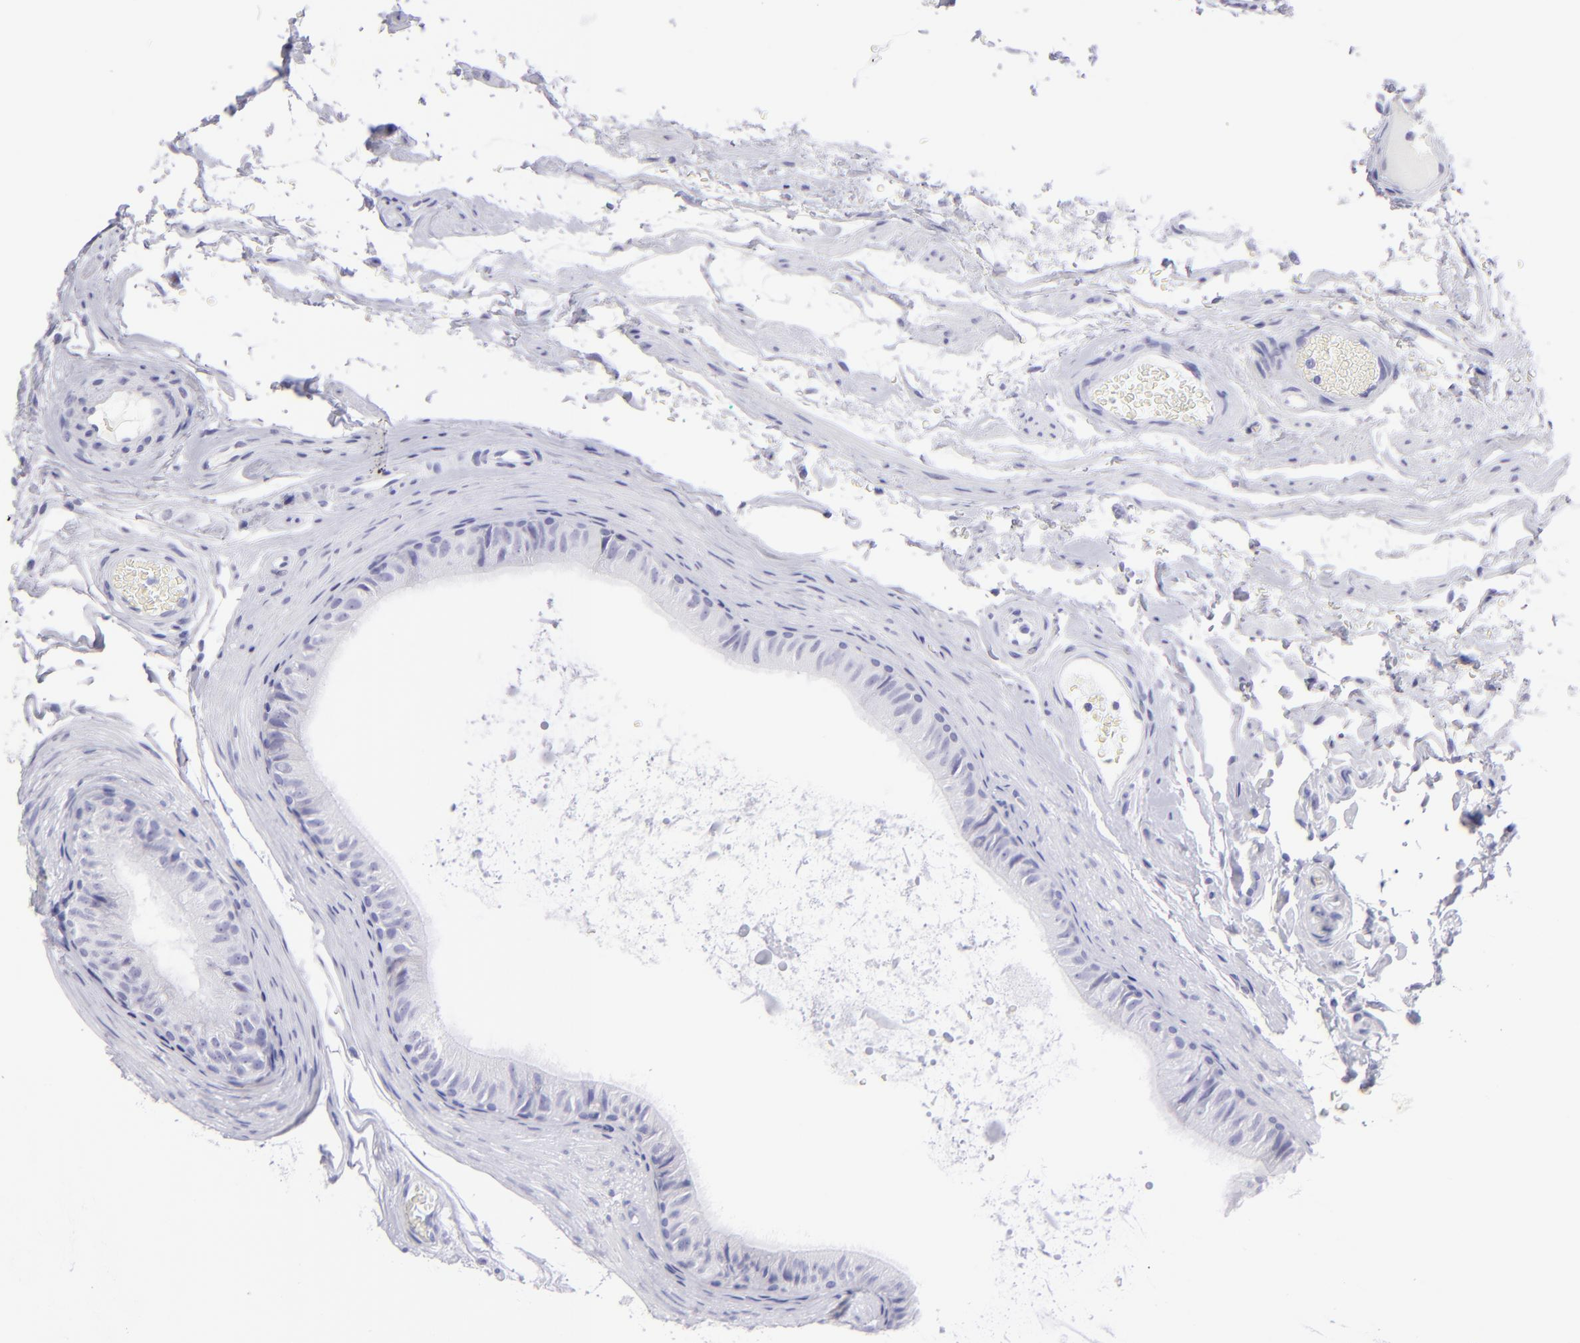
{"staining": {"intensity": "negative", "quantity": "none", "location": "none"}, "tissue": "epididymis", "cell_type": "Glandular cells", "image_type": "normal", "snomed": [{"axis": "morphology", "description": "Normal tissue, NOS"}, {"axis": "topography", "description": "Testis"}, {"axis": "topography", "description": "Epididymis"}], "caption": "This histopathology image is of normal epididymis stained with IHC to label a protein in brown with the nuclei are counter-stained blue. There is no positivity in glandular cells.", "gene": "SLC1A3", "patient": {"sex": "male", "age": 36}}